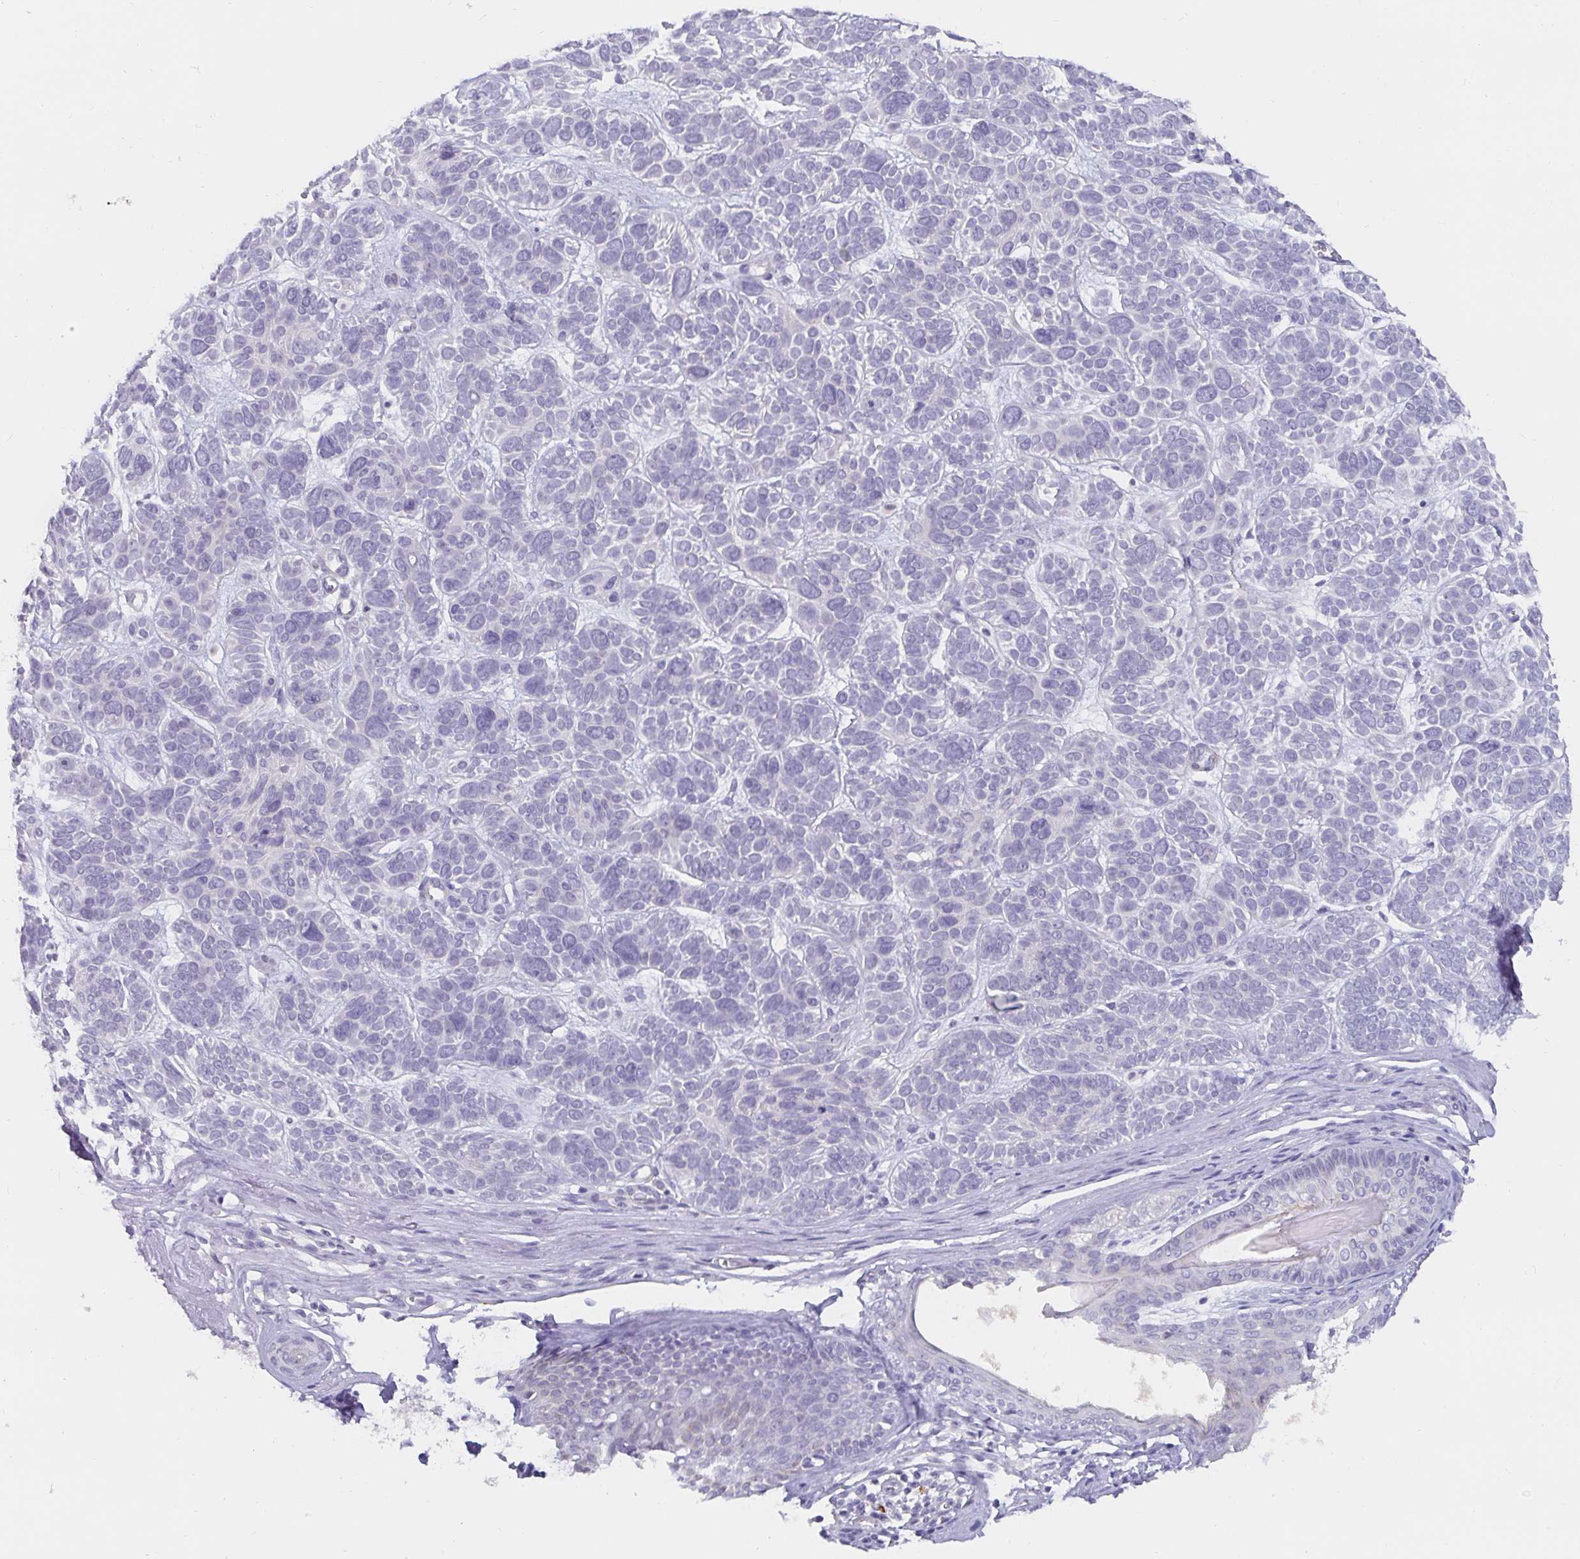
{"staining": {"intensity": "negative", "quantity": "none", "location": "none"}, "tissue": "skin cancer", "cell_type": "Tumor cells", "image_type": "cancer", "snomed": [{"axis": "morphology", "description": "Basal cell carcinoma"}, {"axis": "morphology", "description": "BCC, low aggressive"}, {"axis": "topography", "description": "Skin"}, {"axis": "topography", "description": "Skin of face"}], "caption": "Immunohistochemistry of bcc,  low aggressive (skin) demonstrates no positivity in tumor cells.", "gene": "PDX1", "patient": {"sex": "male", "age": 73}}